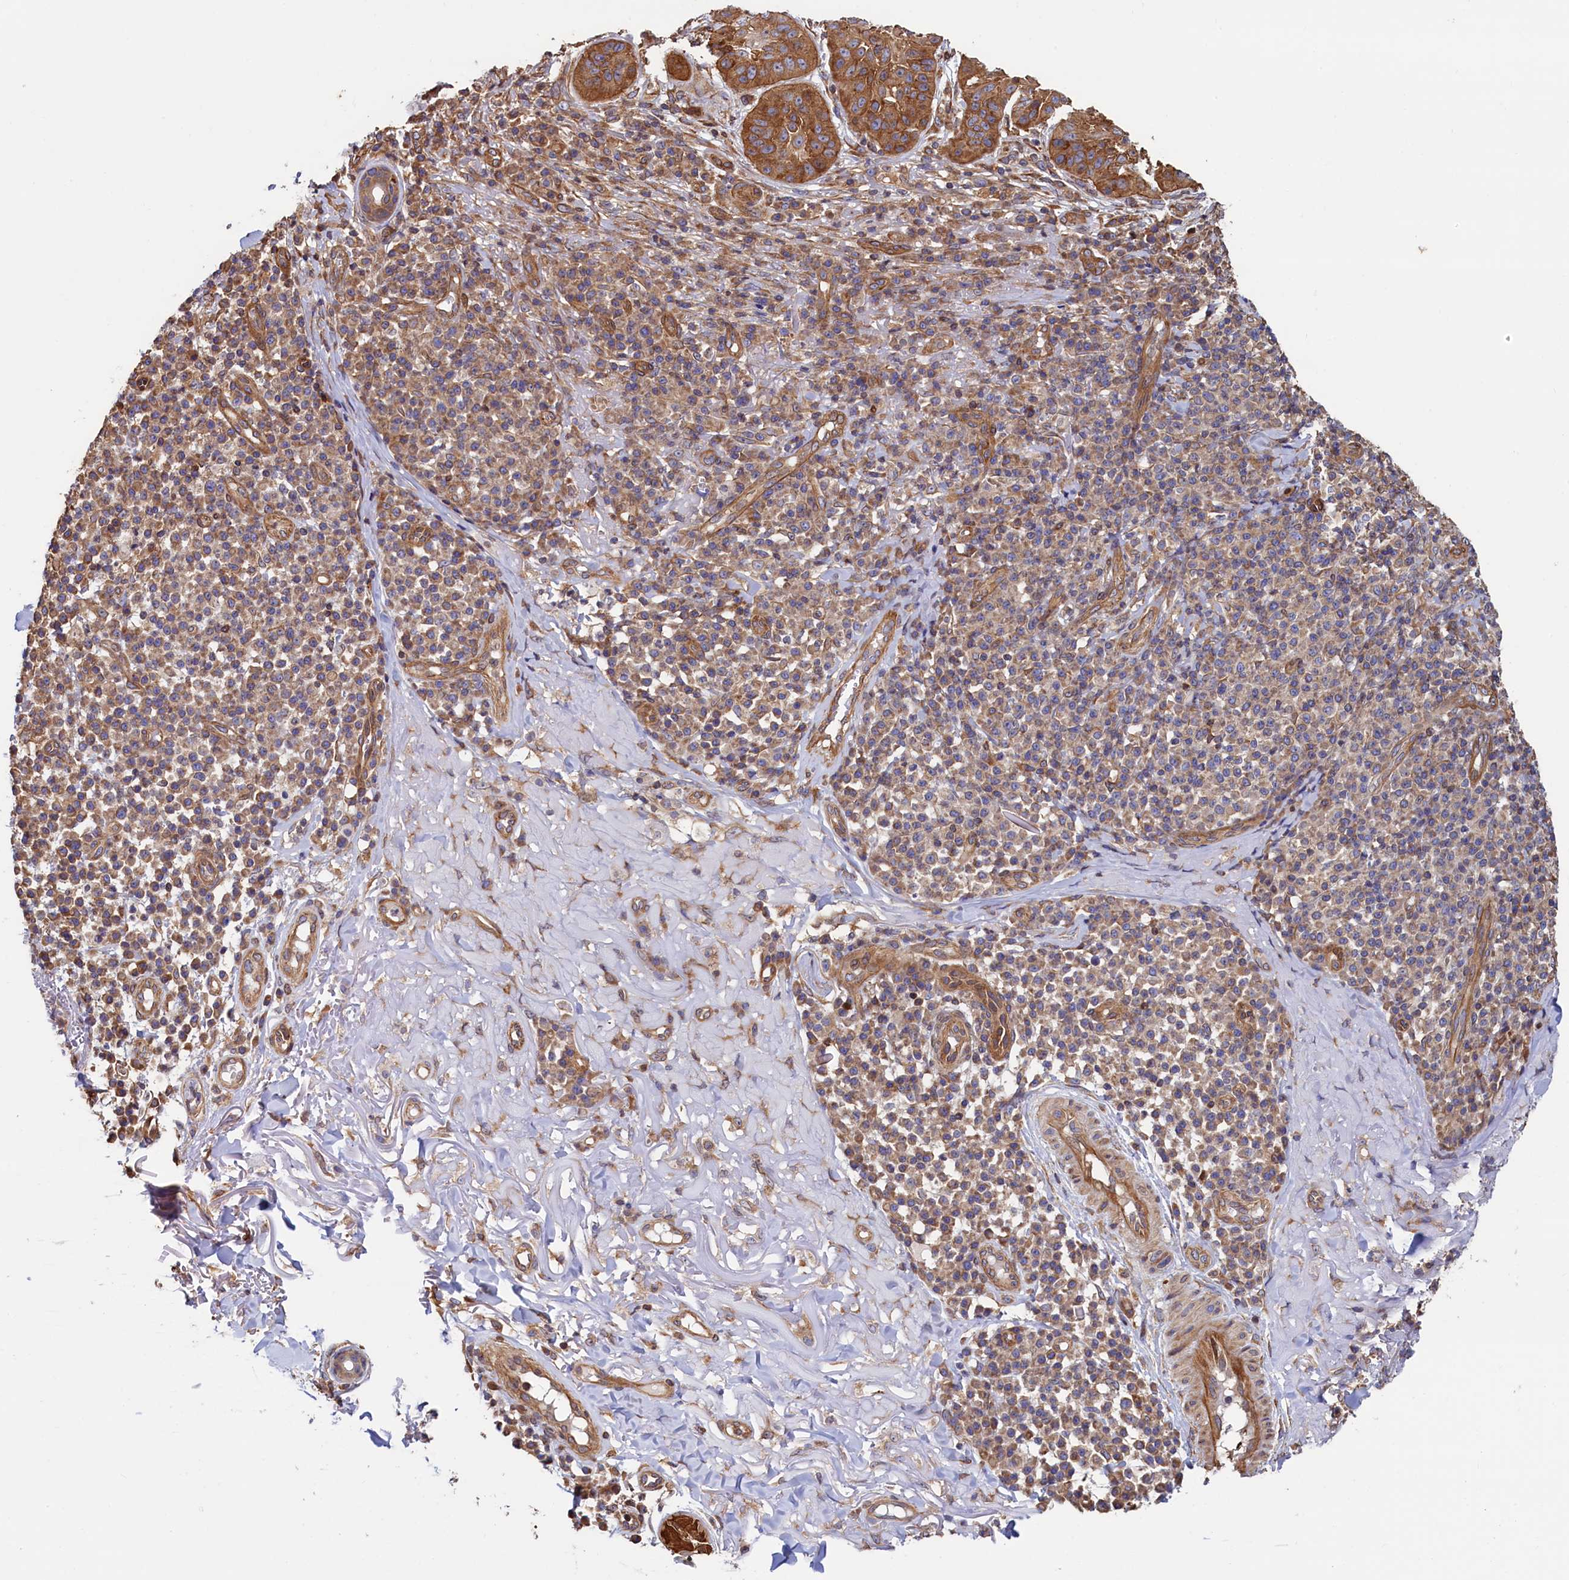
{"staining": {"intensity": "moderate", "quantity": ">75%", "location": "cytoplasmic/membranous"}, "tissue": "skin cancer", "cell_type": "Tumor cells", "image_type": "cancer", "snomed": [{"axis": "morphology", "description": "Normal tissue, NOS"}, {"axis": "morphology", "description": "Basal cell carcinoma"}, {"axis": "topography", "description": "Skin"}], "caption": "A high-resolution image shows immunohistochemistry (IHC) staining of basal cell carcinoma (skin), which shows moderate cytoplasmic/membranous expression in approximately >75% of tumor cells.", "gene": "ATXN2L", "patient": {"sex": "male", "age": 93}}